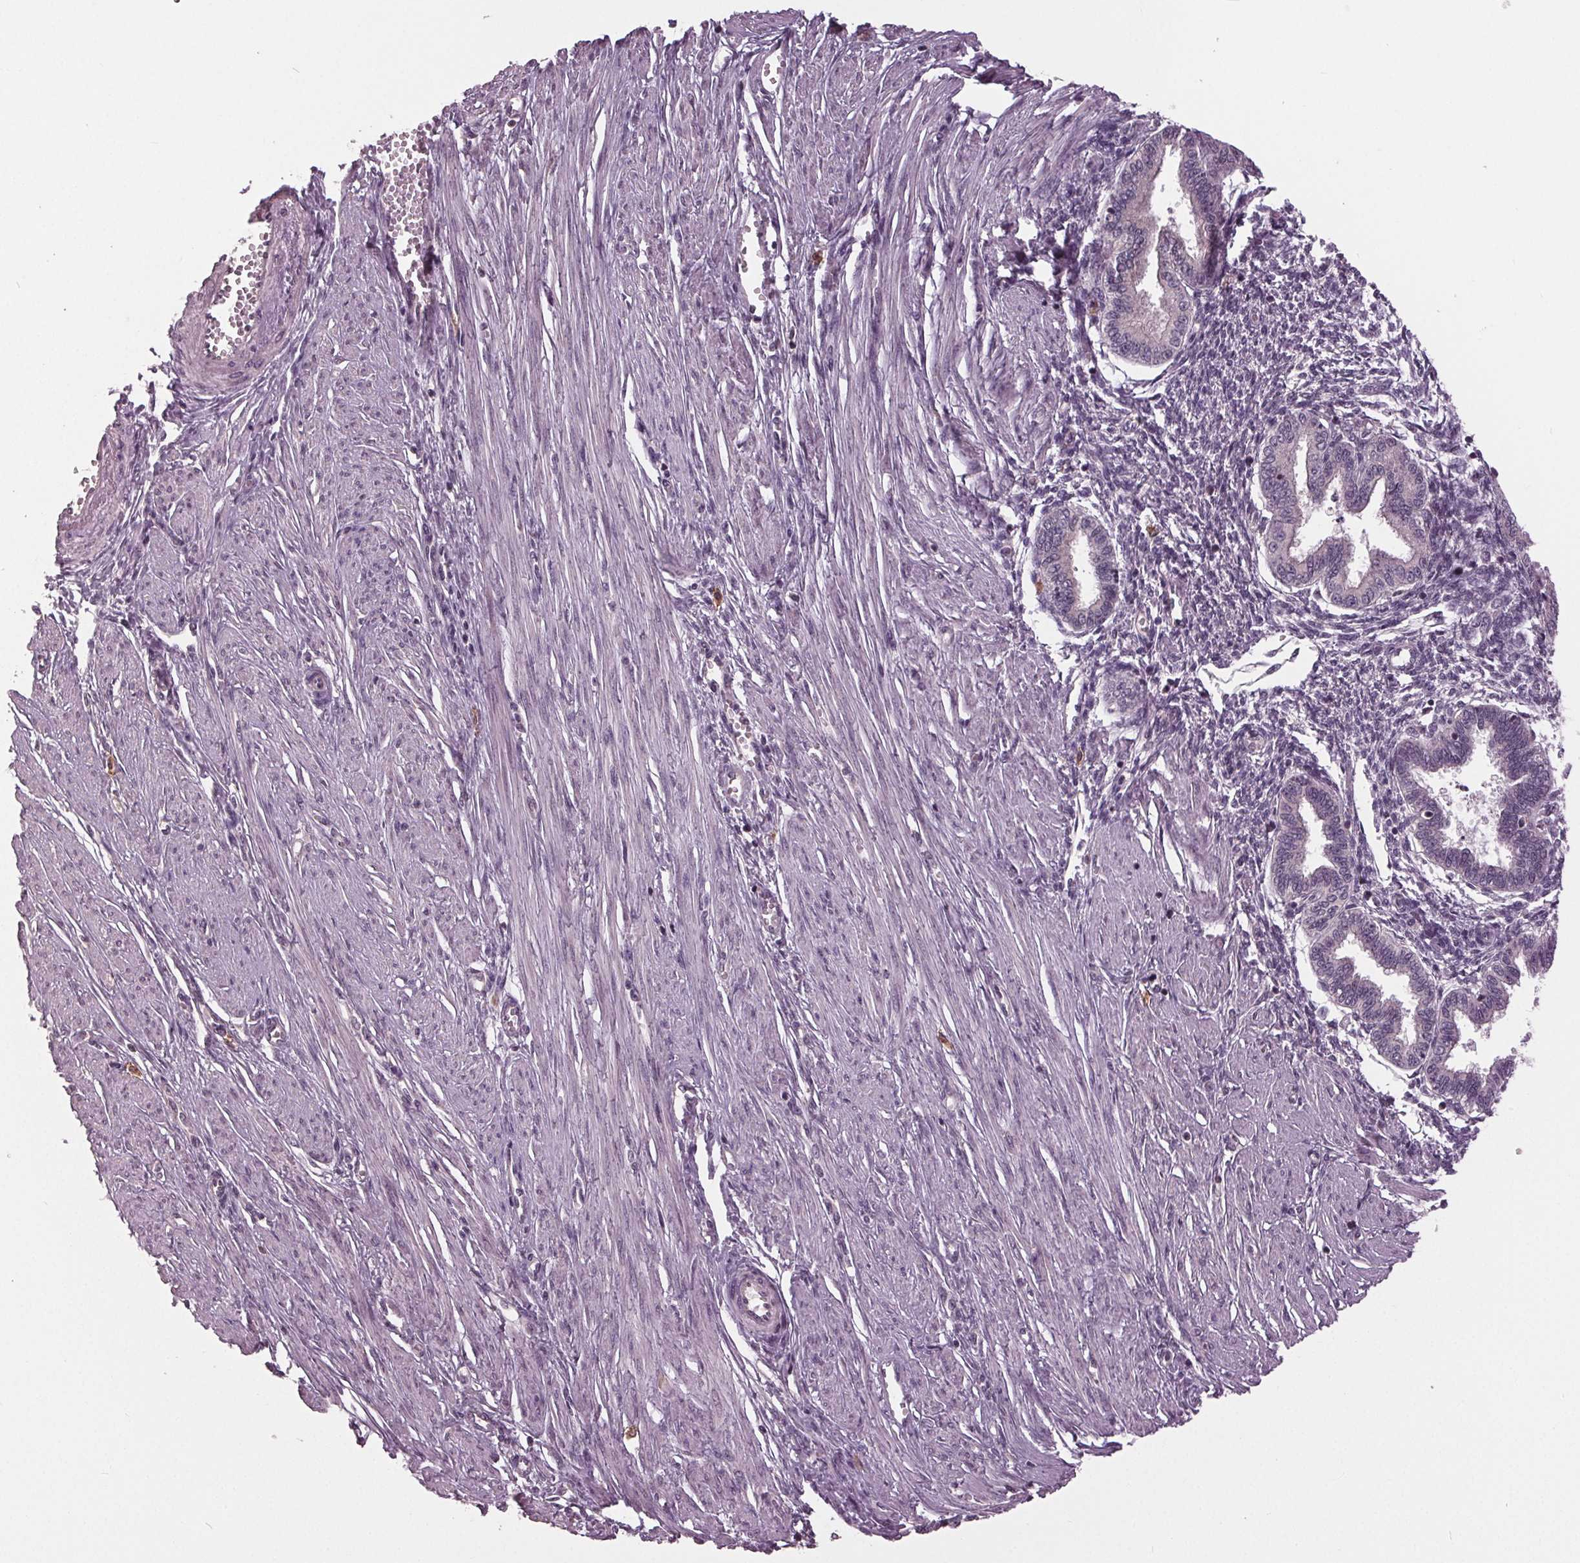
{"staining": {"intensity": "negative", "quantity": "none", "location": "none"}, "tissue": "endometrium", "cell_type": "Cells in endometrial stroma", "image_type": "normal", "snomed": [{"axis": "morphology", "description": "Normal tissue, NOS"}, {"axis": "topography", "description": "Endometrium"}], "caption": "Histopathology image shows no protein staining in cells in endometrial stroma of benign endometrium.", "gene": "SIGLEC6", "patient": {"sex": "female", "age": 33}}